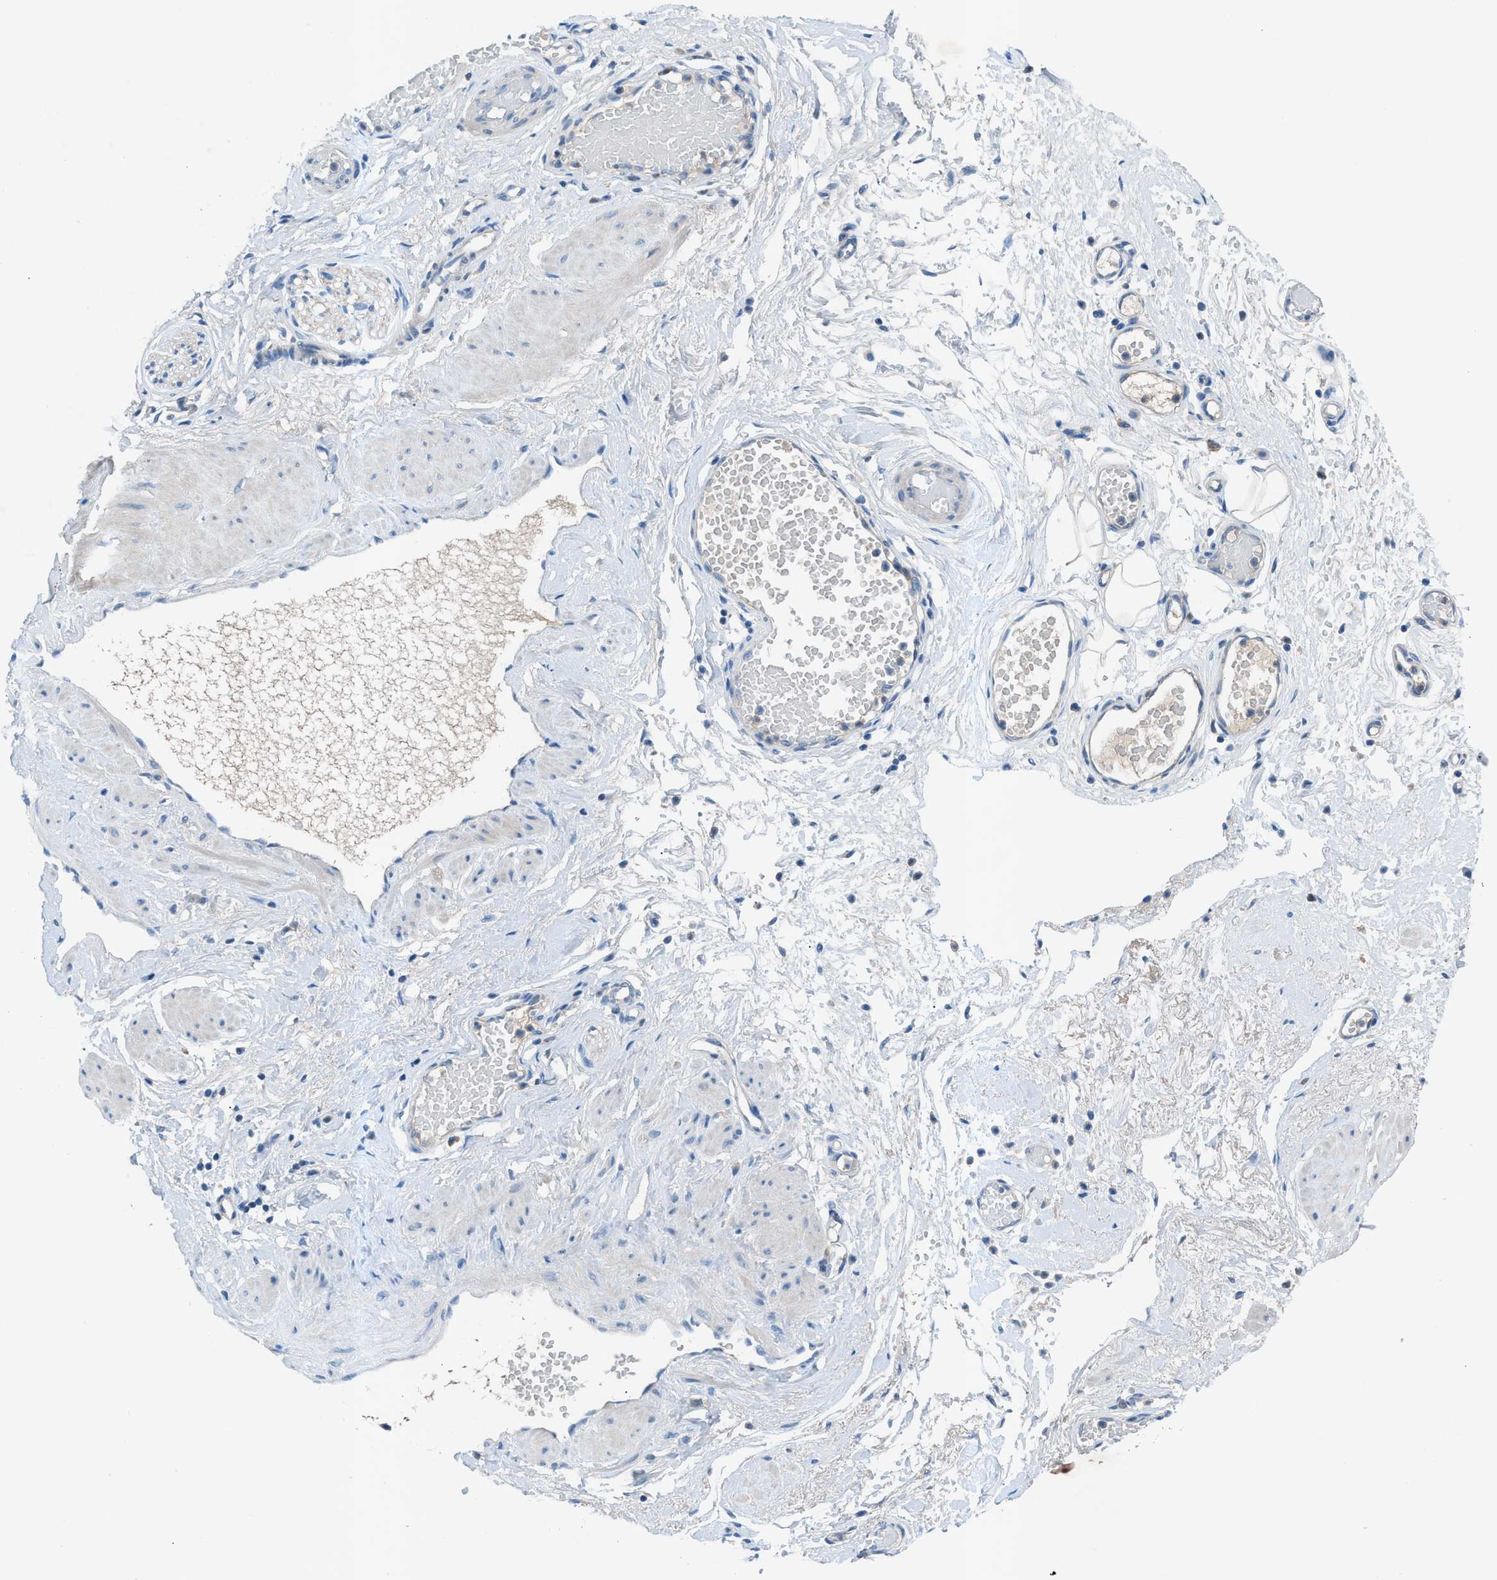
{"staining": {"intensity": "negative", "quantity": "none", "location": "none"}, "tissue": "adipose tissue", "cell_type": "Adipocytes", "image_type": "normal", "snomed": [{"axis": "morphology", "description": "Normal tissue, NOS"}, {"axis": "topography", "description": "Soft tissue"}, {"axis": "topography", "description": "Vascular tissue"}], "caption": "Immunohistochemistry (IHC) of benign human adipose tissue exhibits no staining in adipocytes.", "gene": "C5AR2", "patient": {"sex": "female", "age": 35}}